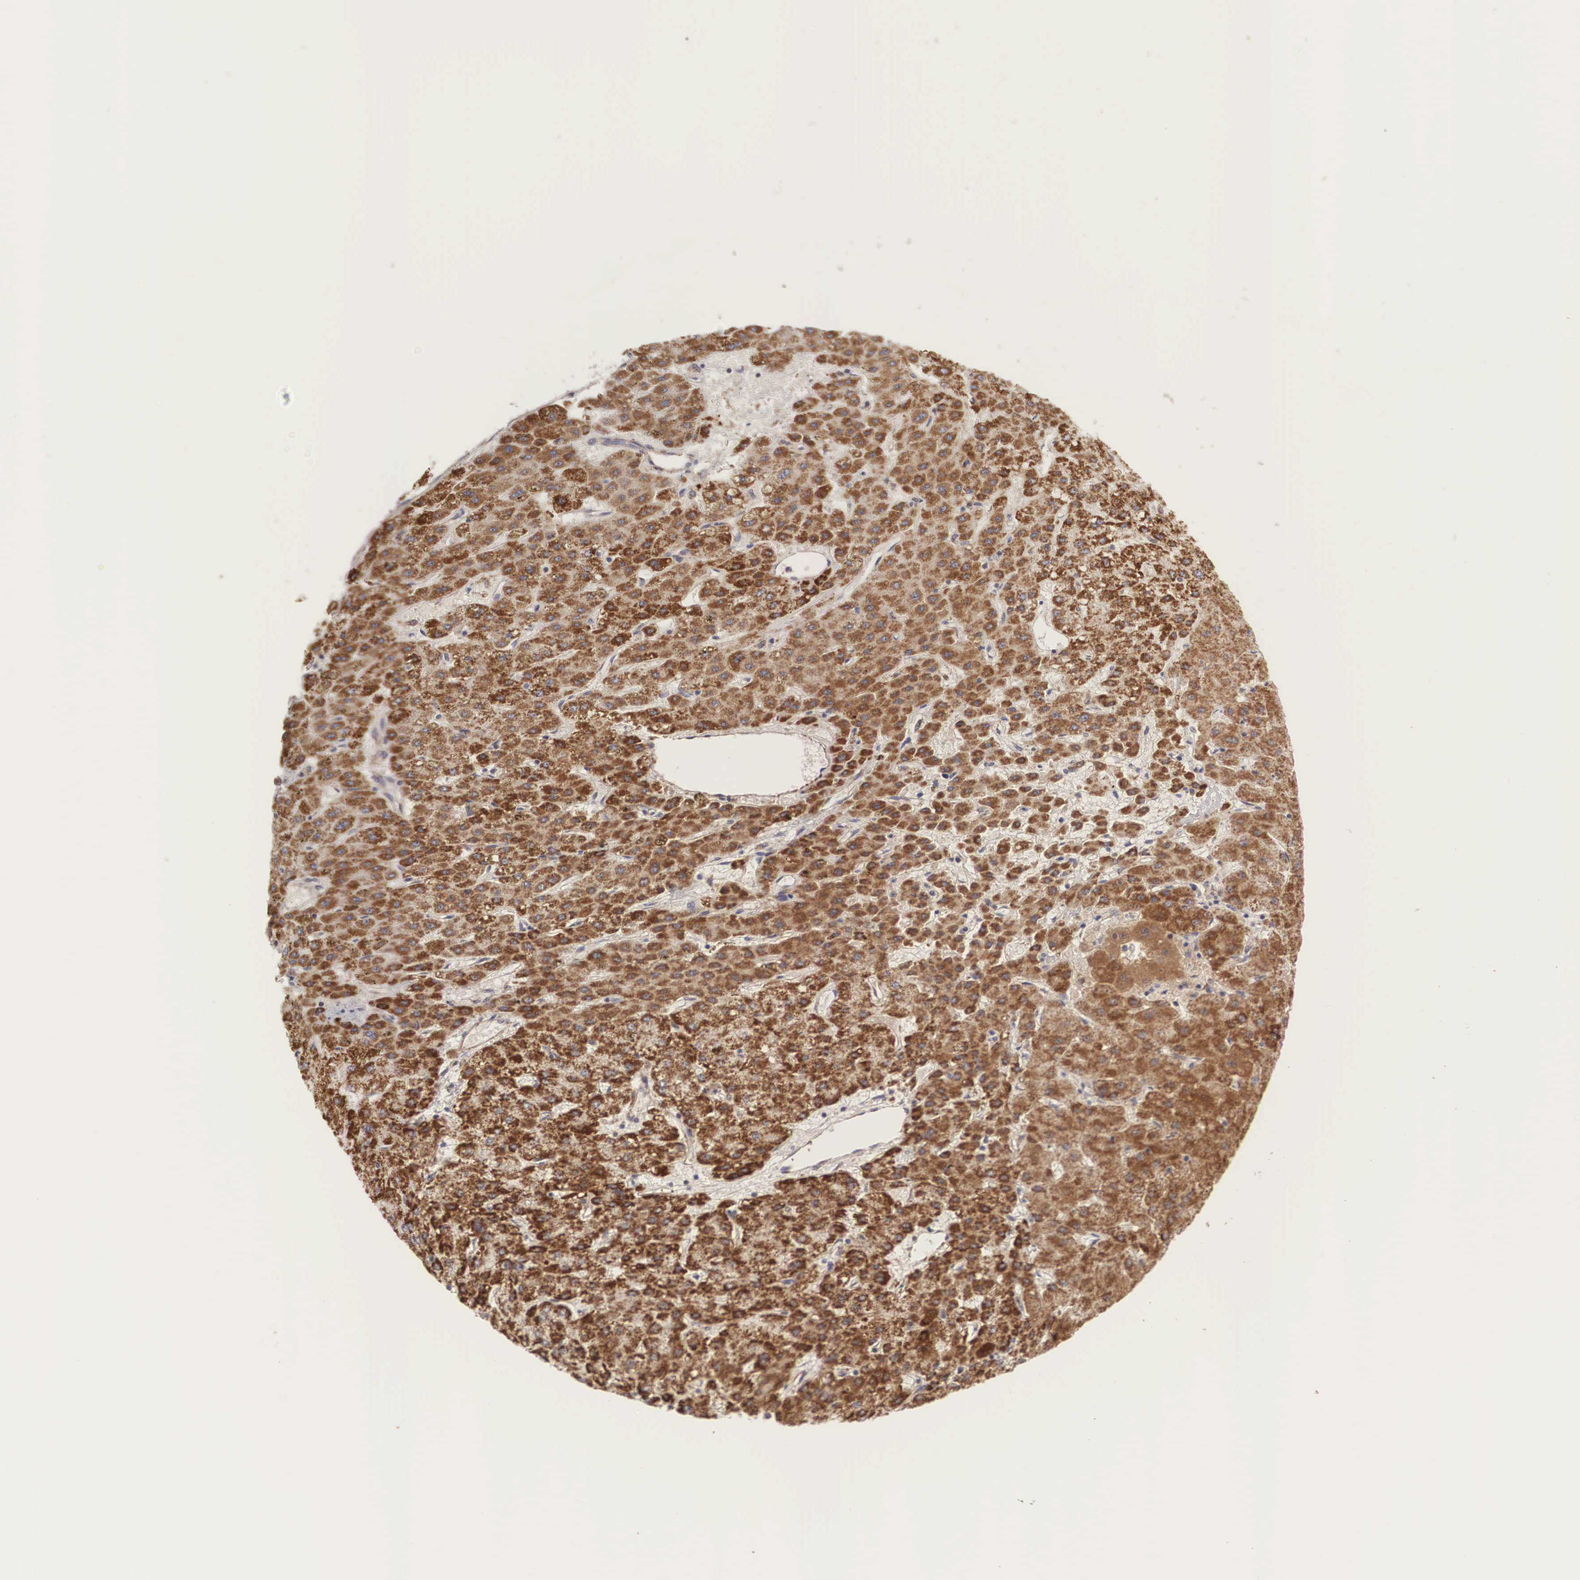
{"staining": {"intensity": "strong", "quantity": ">75%", "location": "cytoplasmic/membranous"}, "tissue": "liver cancer", "cell_type": "Tumor cells", "image_type": "cancer", "snomed": [{"axis": "morphology", "description": "Carcinoma, Hepatocellular, NOS"}, {"axis": "topography", "description": "Liver"}], "caption": "Immunohistochemistry (IHC) micrograph of liver cancer (hepatocellular carcinoma) stained for a protein (brown), which demonstrates high levels of strong cytoplasmic/membranous expression in about >75% of tumor cells.", "gene": "XPNPEP3", "patient": {"sex": "female", "age": 52}}